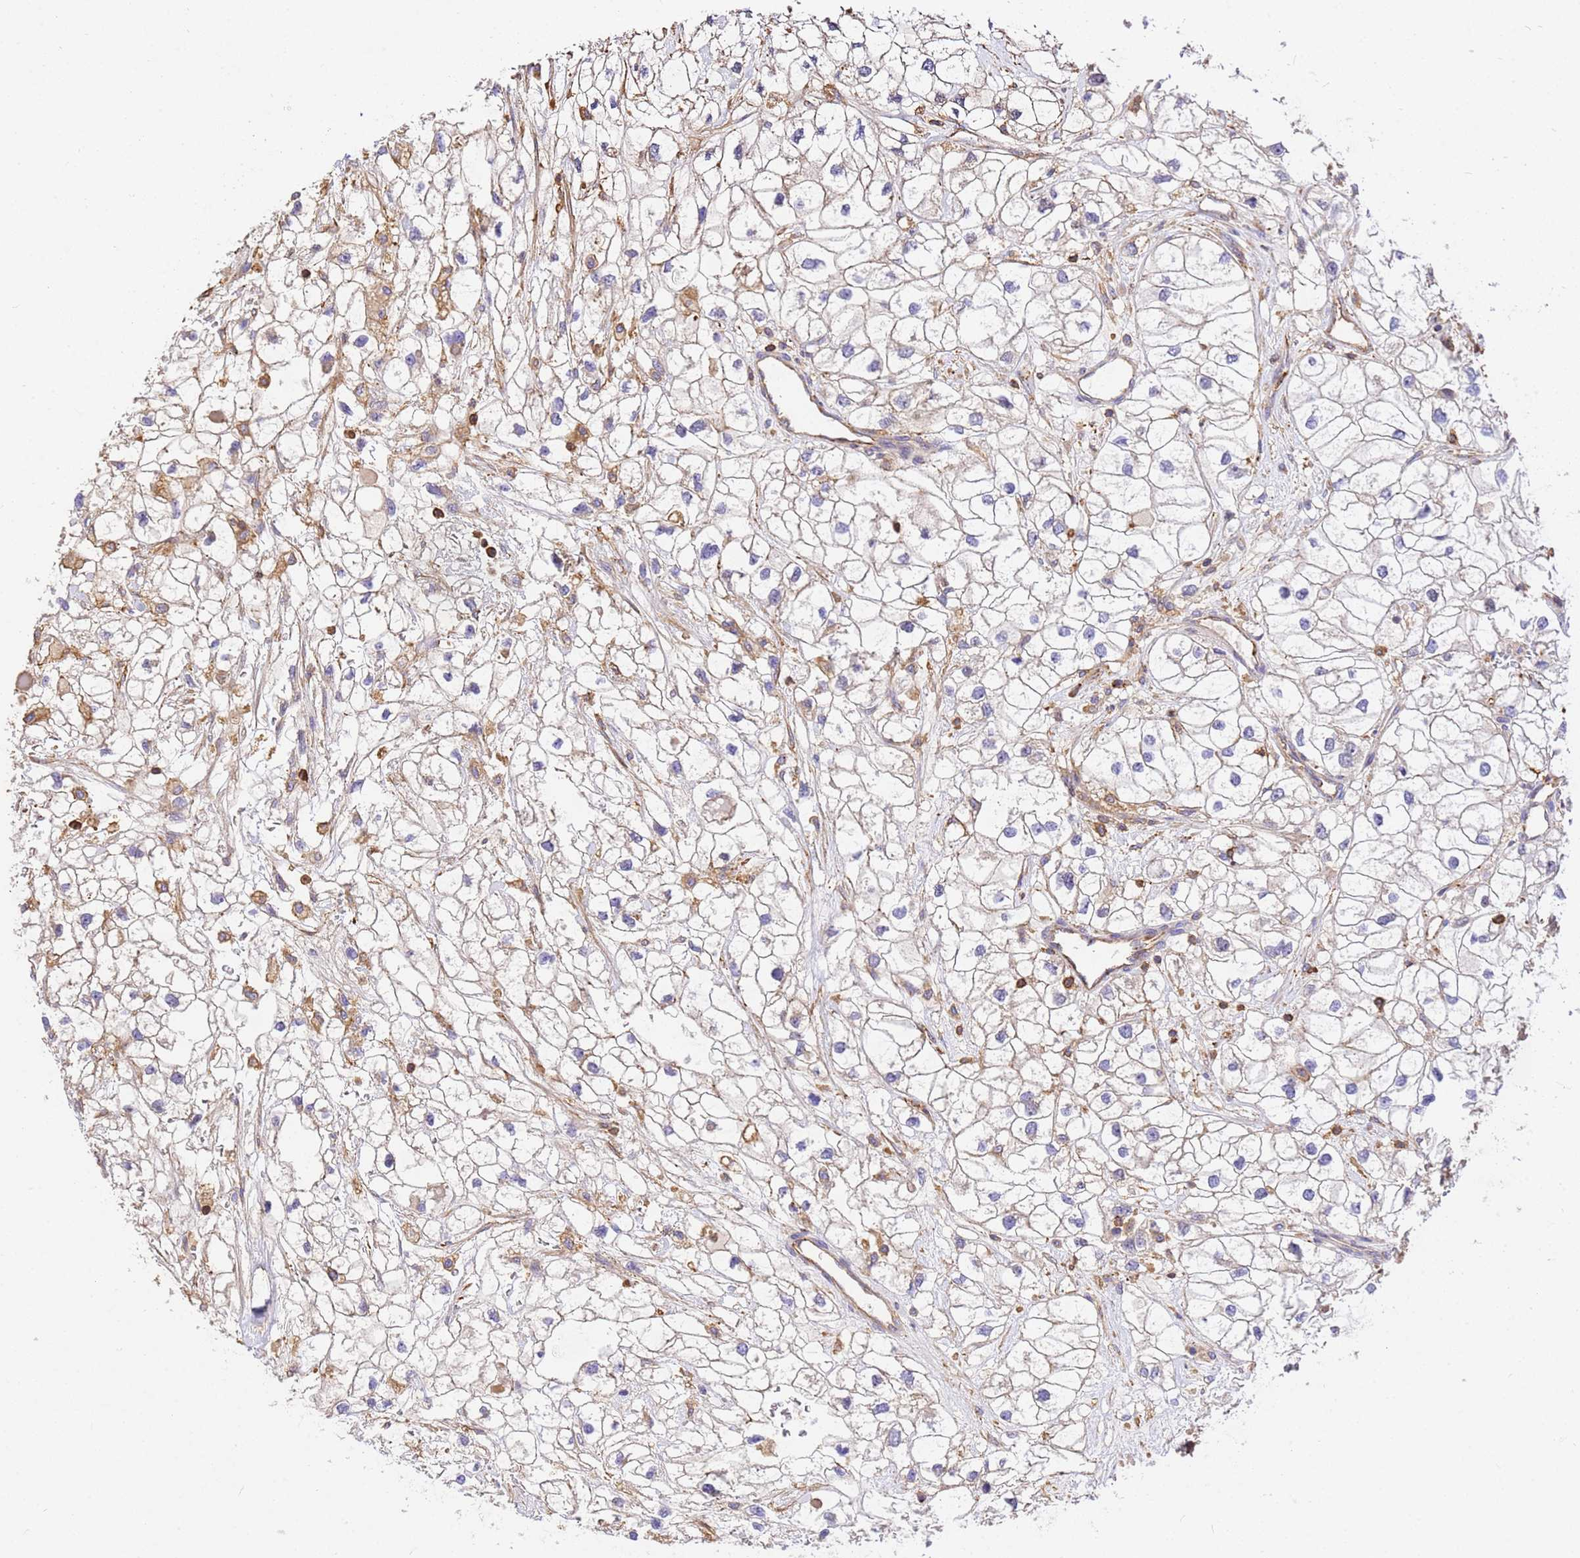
{"staining": {"intensity": "weak", "quantity": "25%-75%", "location": "cytoplasmic/membranous"}, "tissue": "renal cancer", "cell_type": "Tumor cells", "image_type": "cancer", "snomed": [{"axis": "morphology", "description": "Adenocarcinoma, NOS"}, {"axis": "topography", "description": "Kidney"}], "caption": "This is a micrograph of immunohistochemistry (IHC) staining of adenocarcinoma (renal), which shows weak staining in the cytoplasmic/membranous of tumor cells.", "gene": "WDR64", "patient": {"sex": "male", "age": 59}}